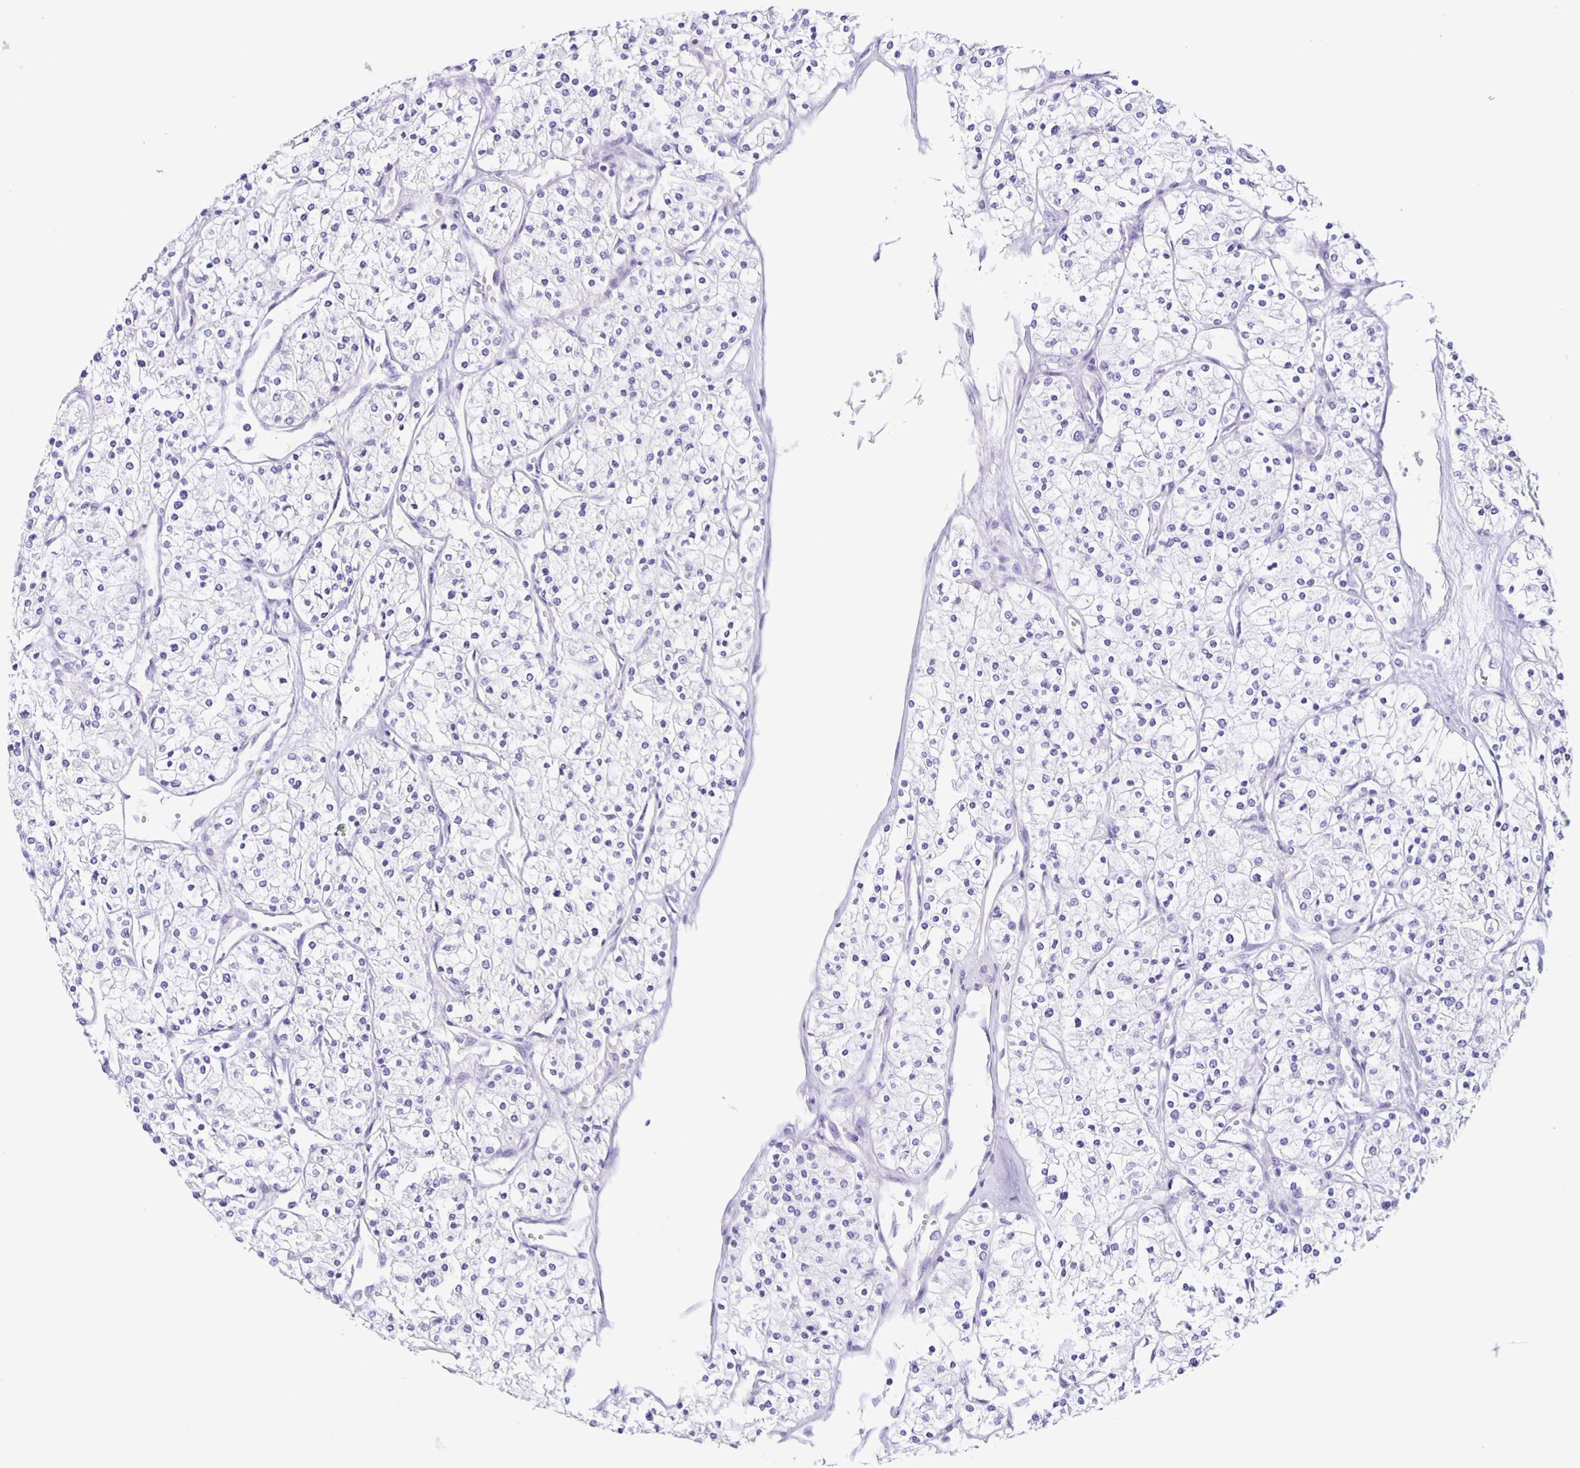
{"staining": {"intensity": "negative", "quantity": "none", "location": "none"}, "tissue": "renal cancer", "cell_type": "Tumor cells", "image_type": "cancer", "snomed": [{"axis": "morphology", "description": "Adenocarcinoma, NOS"}, {"axis": "topography", "description": "Kidney"}], "caption": "DAB immunohistochemical staining of human renal cancer (adenocarcinoma) demonstrates no significant expression in tumor cells.", "gene": "SLC12A3", "patient": {"sex": "male", "age": 80}}